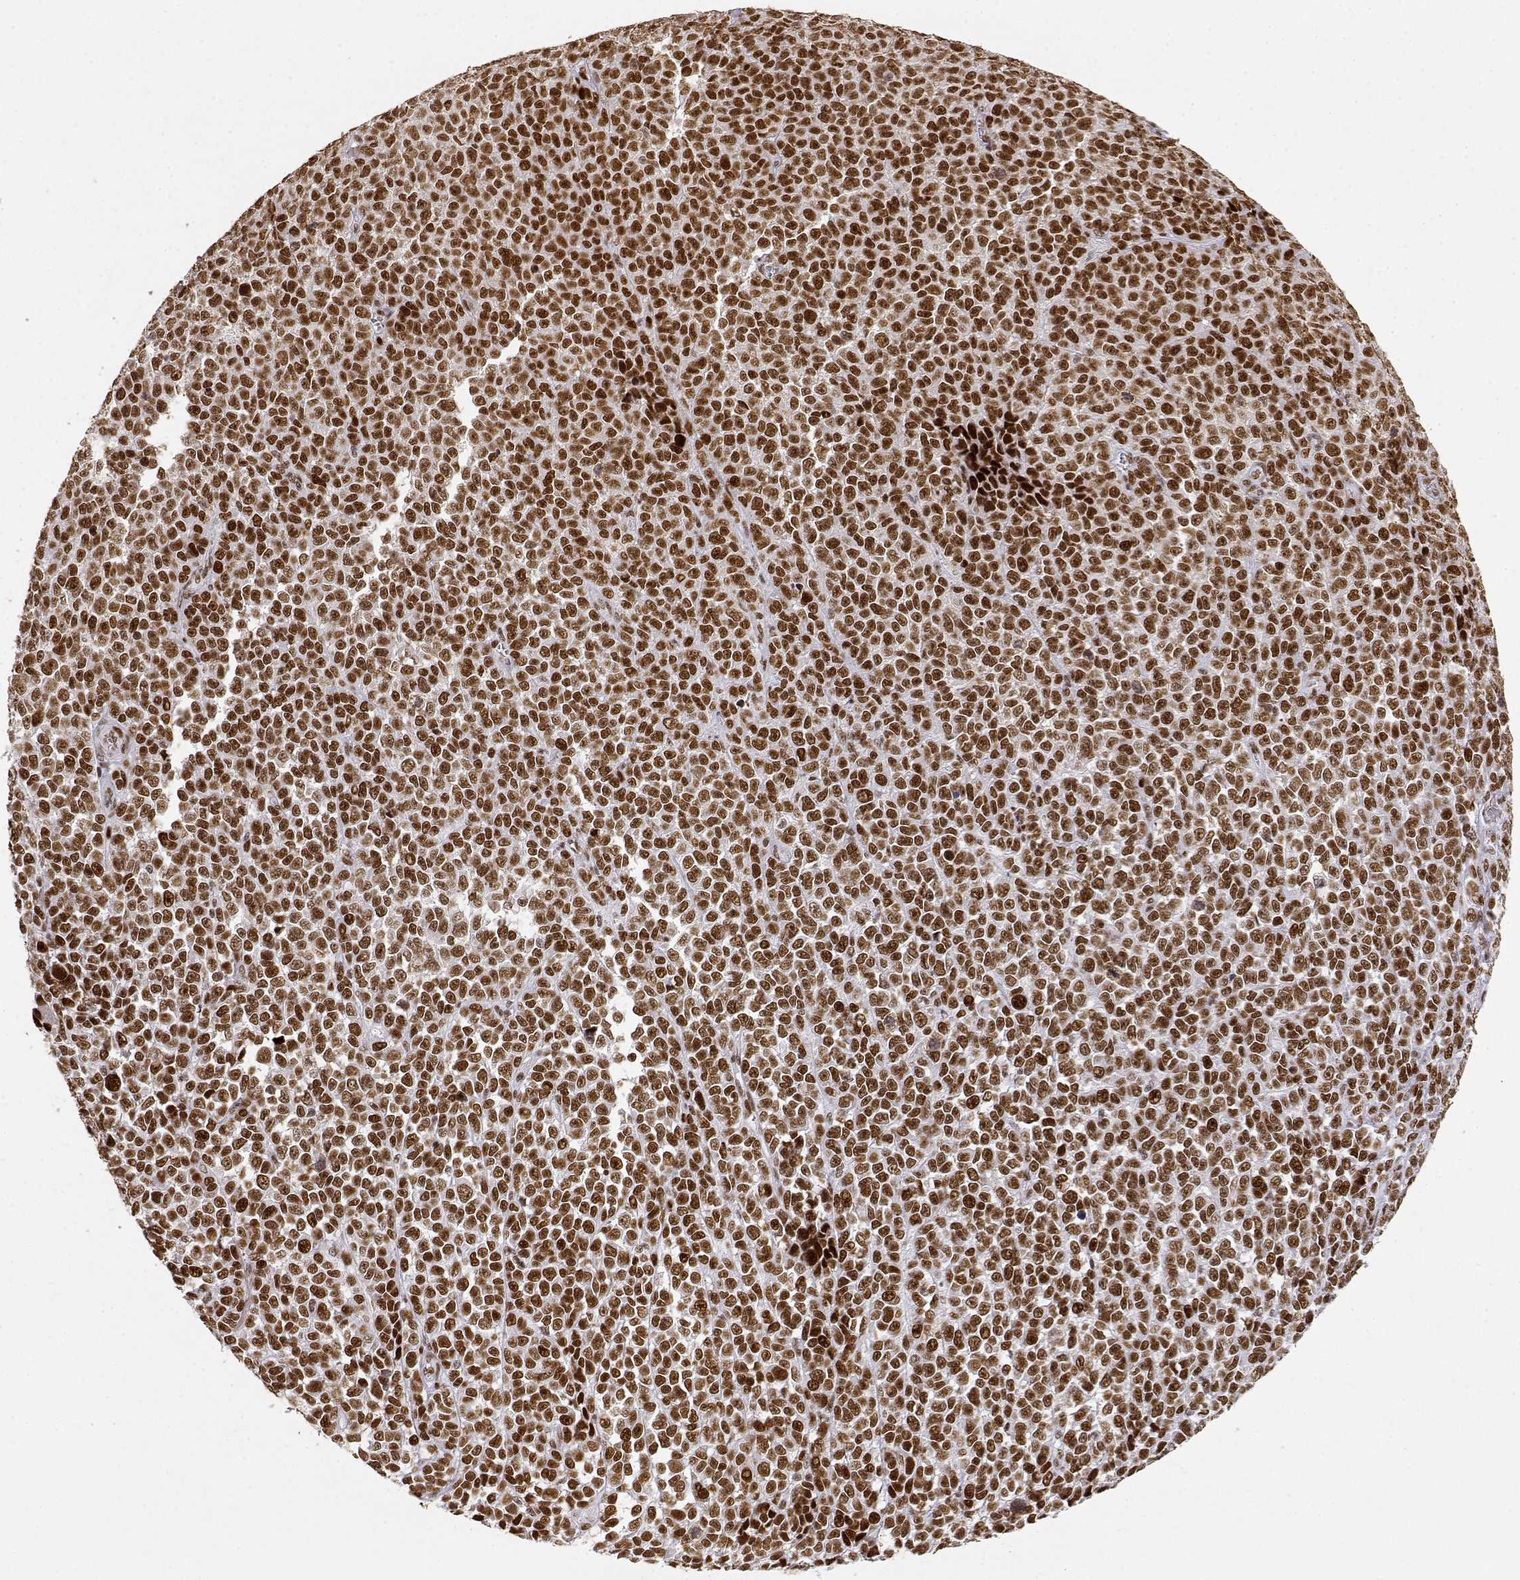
{"staining": {"intensity": "strong", "quantity": "25%-75%", "location": "nuclear"}, "tissue": "melanoma", "cell_type": "Tumor cells", "image_type": "cancer", "snomed": [{"axis": "morphology", "description": "Malignant melanoma, NOS"}, {"axis": "topography", "description": "Skin"}], "caption": "Melanoma was stained to show a protein in brown. There is high levels of strong nuclear positivity in approximately 25%-75% of tumor cells.", "gene": "RSF1", "patient": {"sex": "female", "age": 95}}